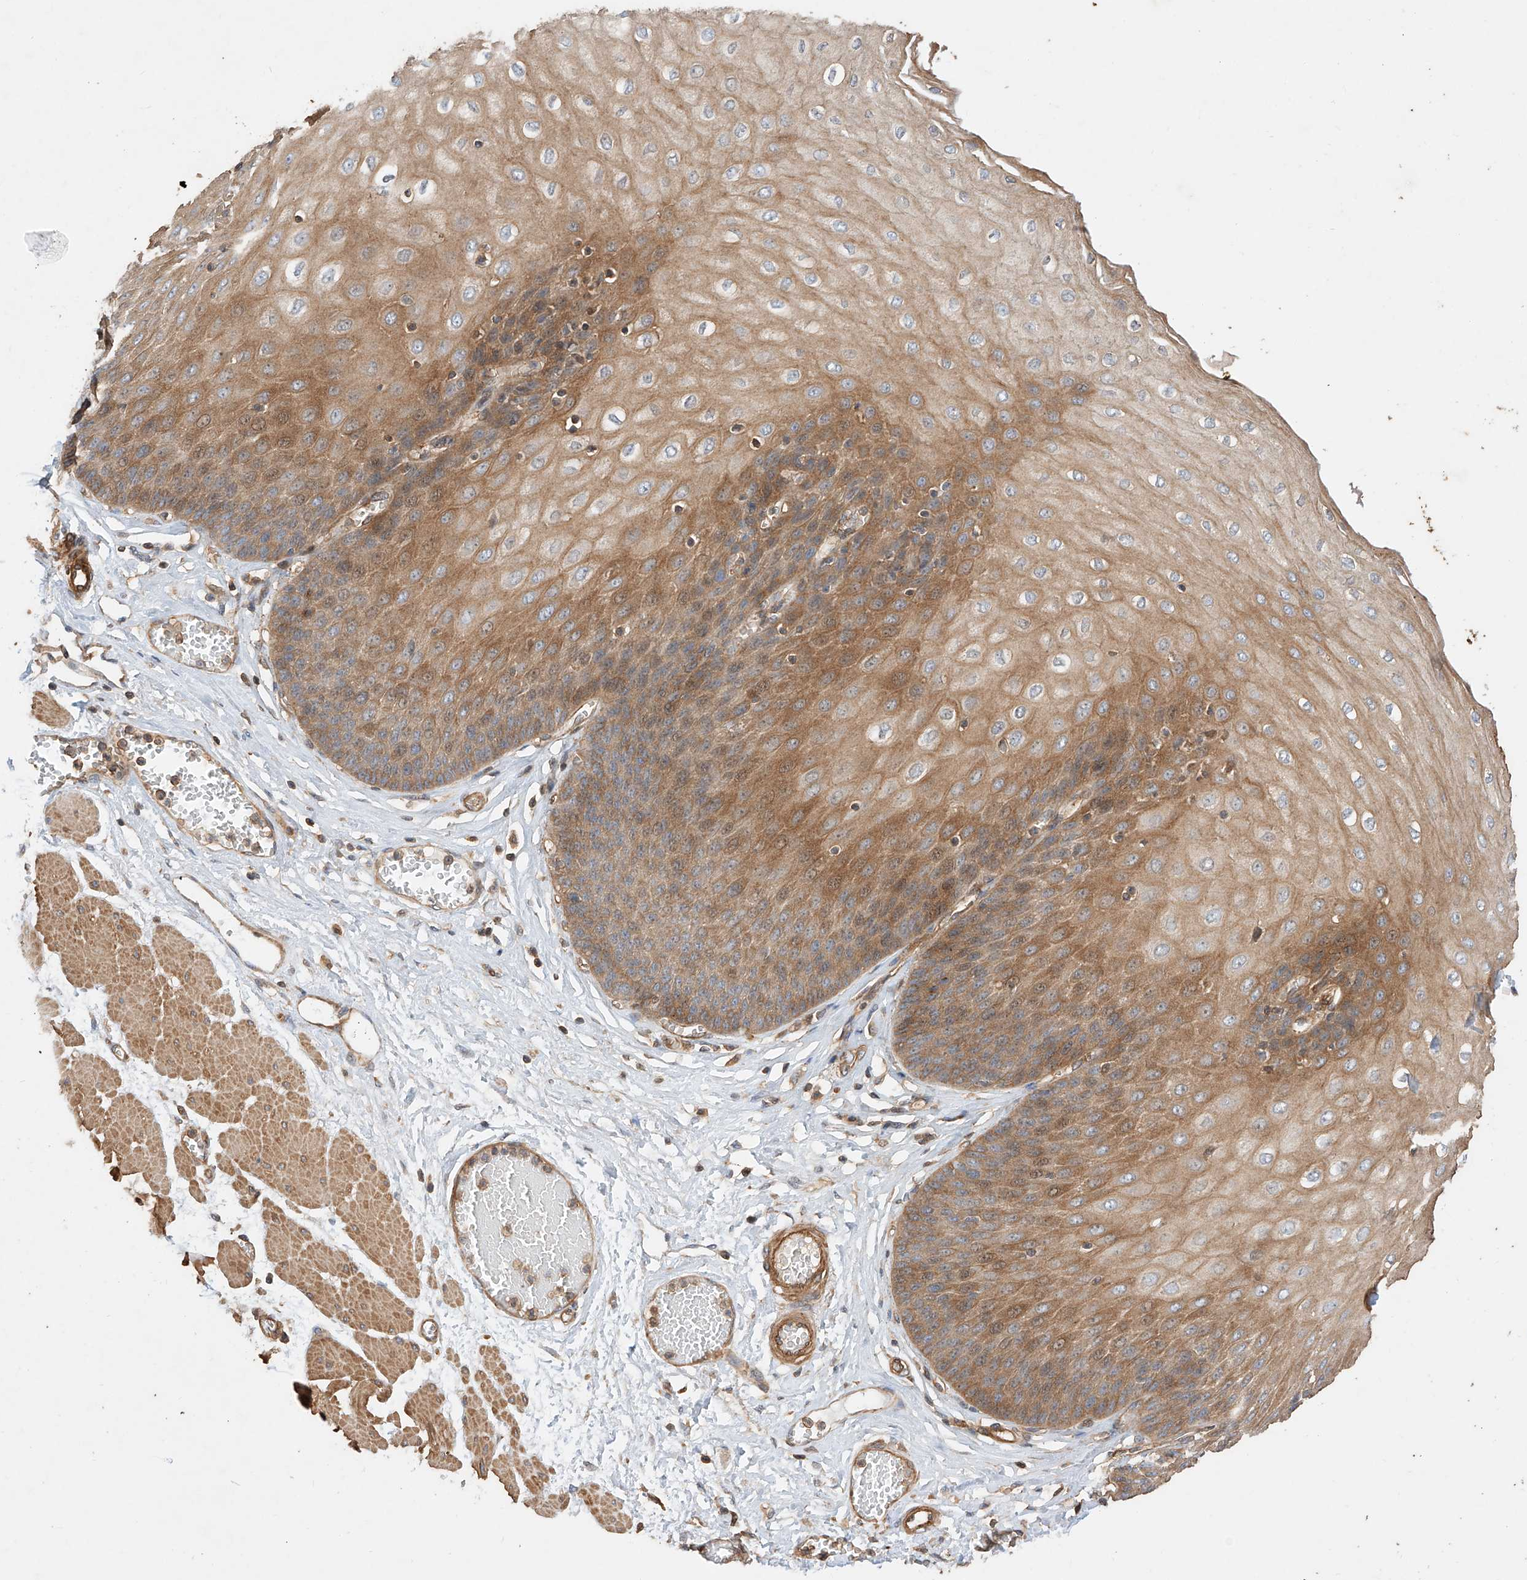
{"staining": {"intensity": "moderate", "quantity": ">75%", "location": "cytoplasmic/membranous"}, "tissue": "esophagus", "cell_type": "Squamous epithelial cells", "image_type": "normal", "snomed": [{"axis": "morphology", "description": "Normal tissue, NOS"}, {"axis": "topography", "description": "Esophagus"}], "caption": "A brown stain labels moderate cytoplasmic/membranous expression of a protein in squamous epithelial cells of normal human esophagus.", "gene": "GHDC", "patient": {"sex": "male", "age": 60}}